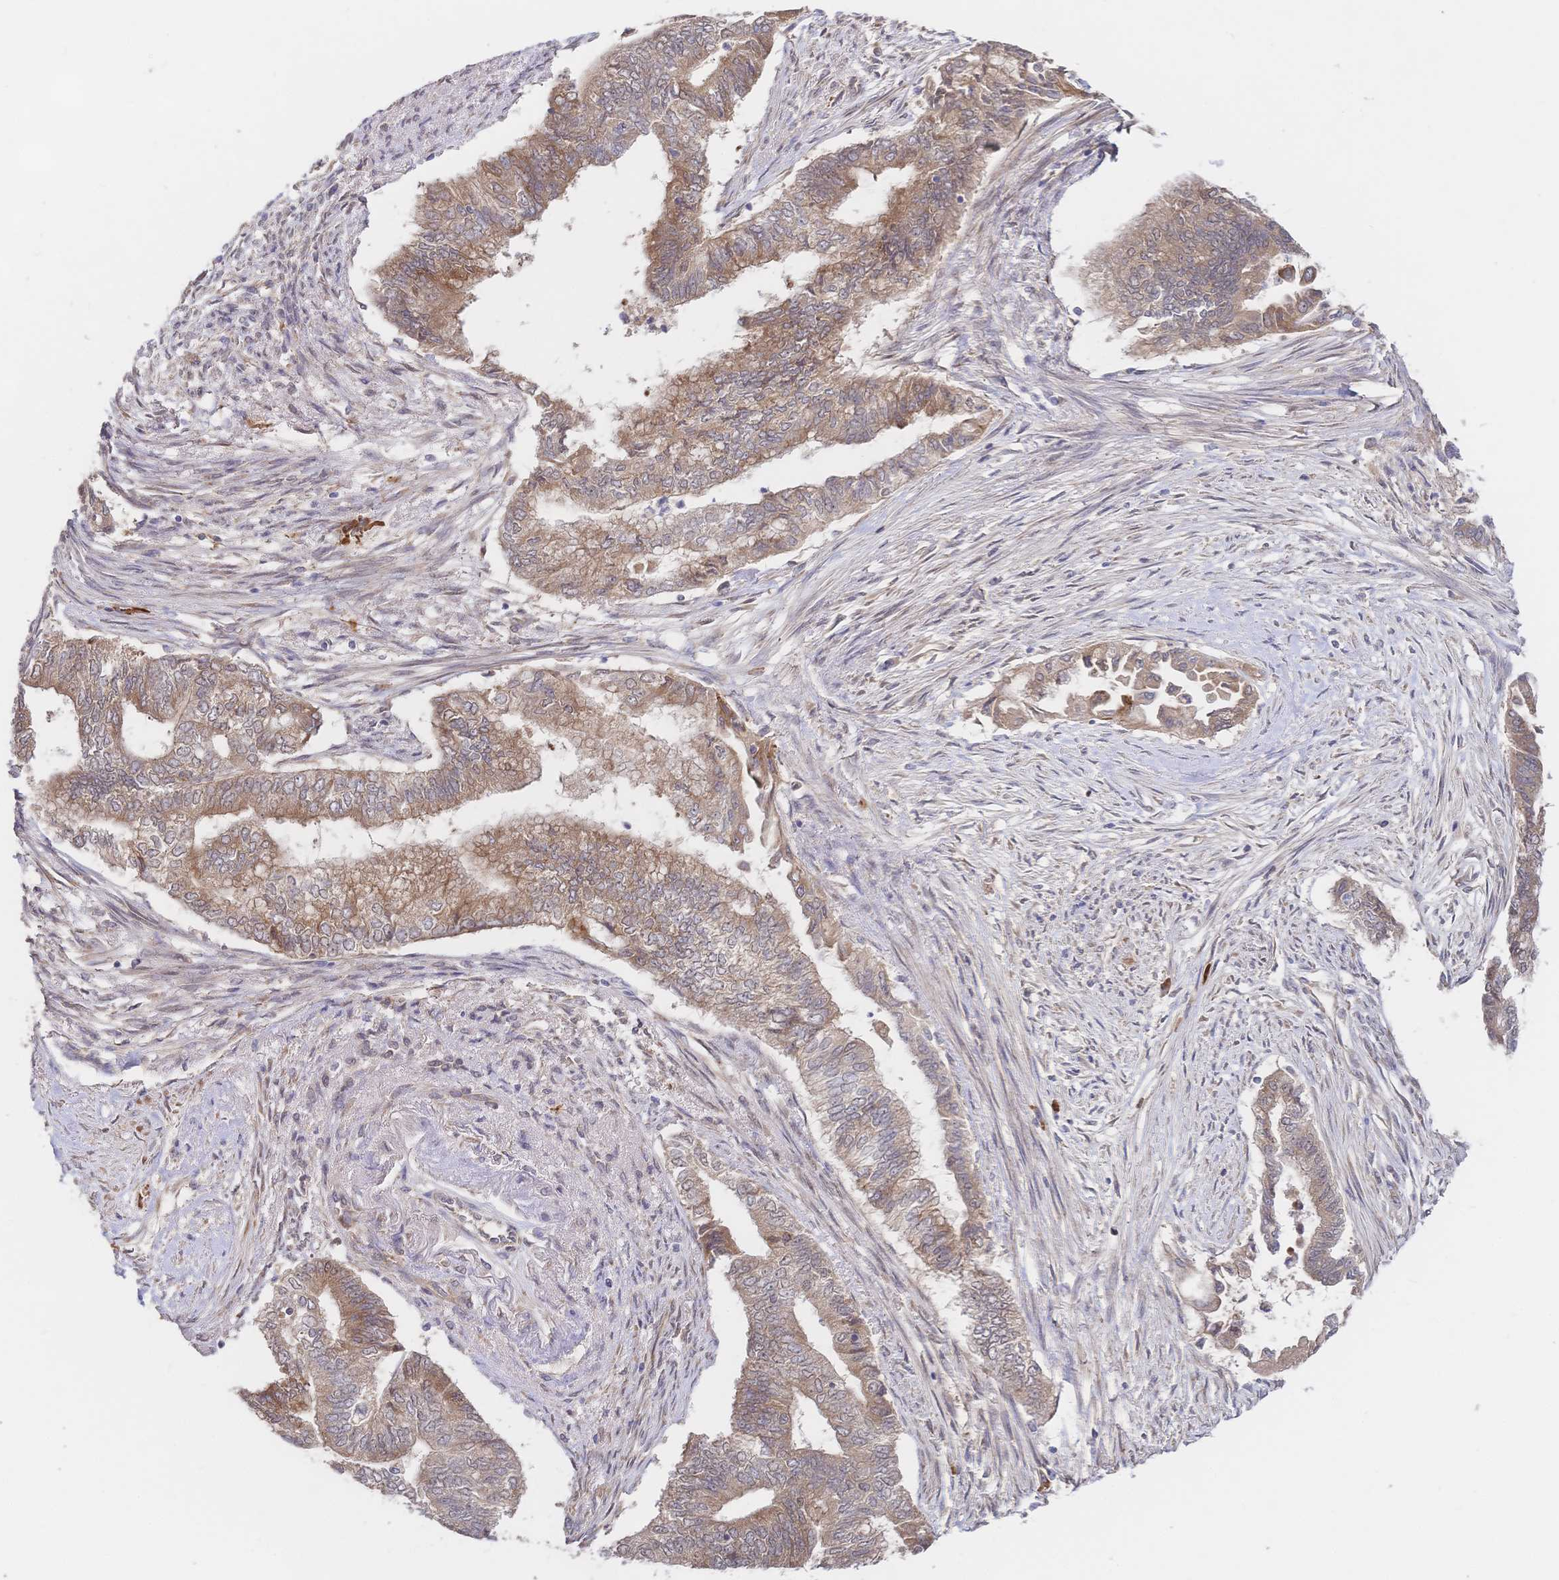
{"staining": {"intensity": "moderate", "quantity": ">75%", "location": "cytoplasmic/membranous"}, "tissue": "endometrial cancer", "cell_type": "Tumor cells", "image_type": "cancer", "snomed": [{"axis": "morphology", "description": "Adenocarcinoma, NOS"}, {"axis": "topography", "description": "Endometrium"}], "caption": "This is an image of IHC staining of endometrial adenocarcinoma, which shows moderate staining in the cytoplasmic/membranous of tumor cells.", "gene": "LMO4", "patient": {"sex": "female", "age": 65}}